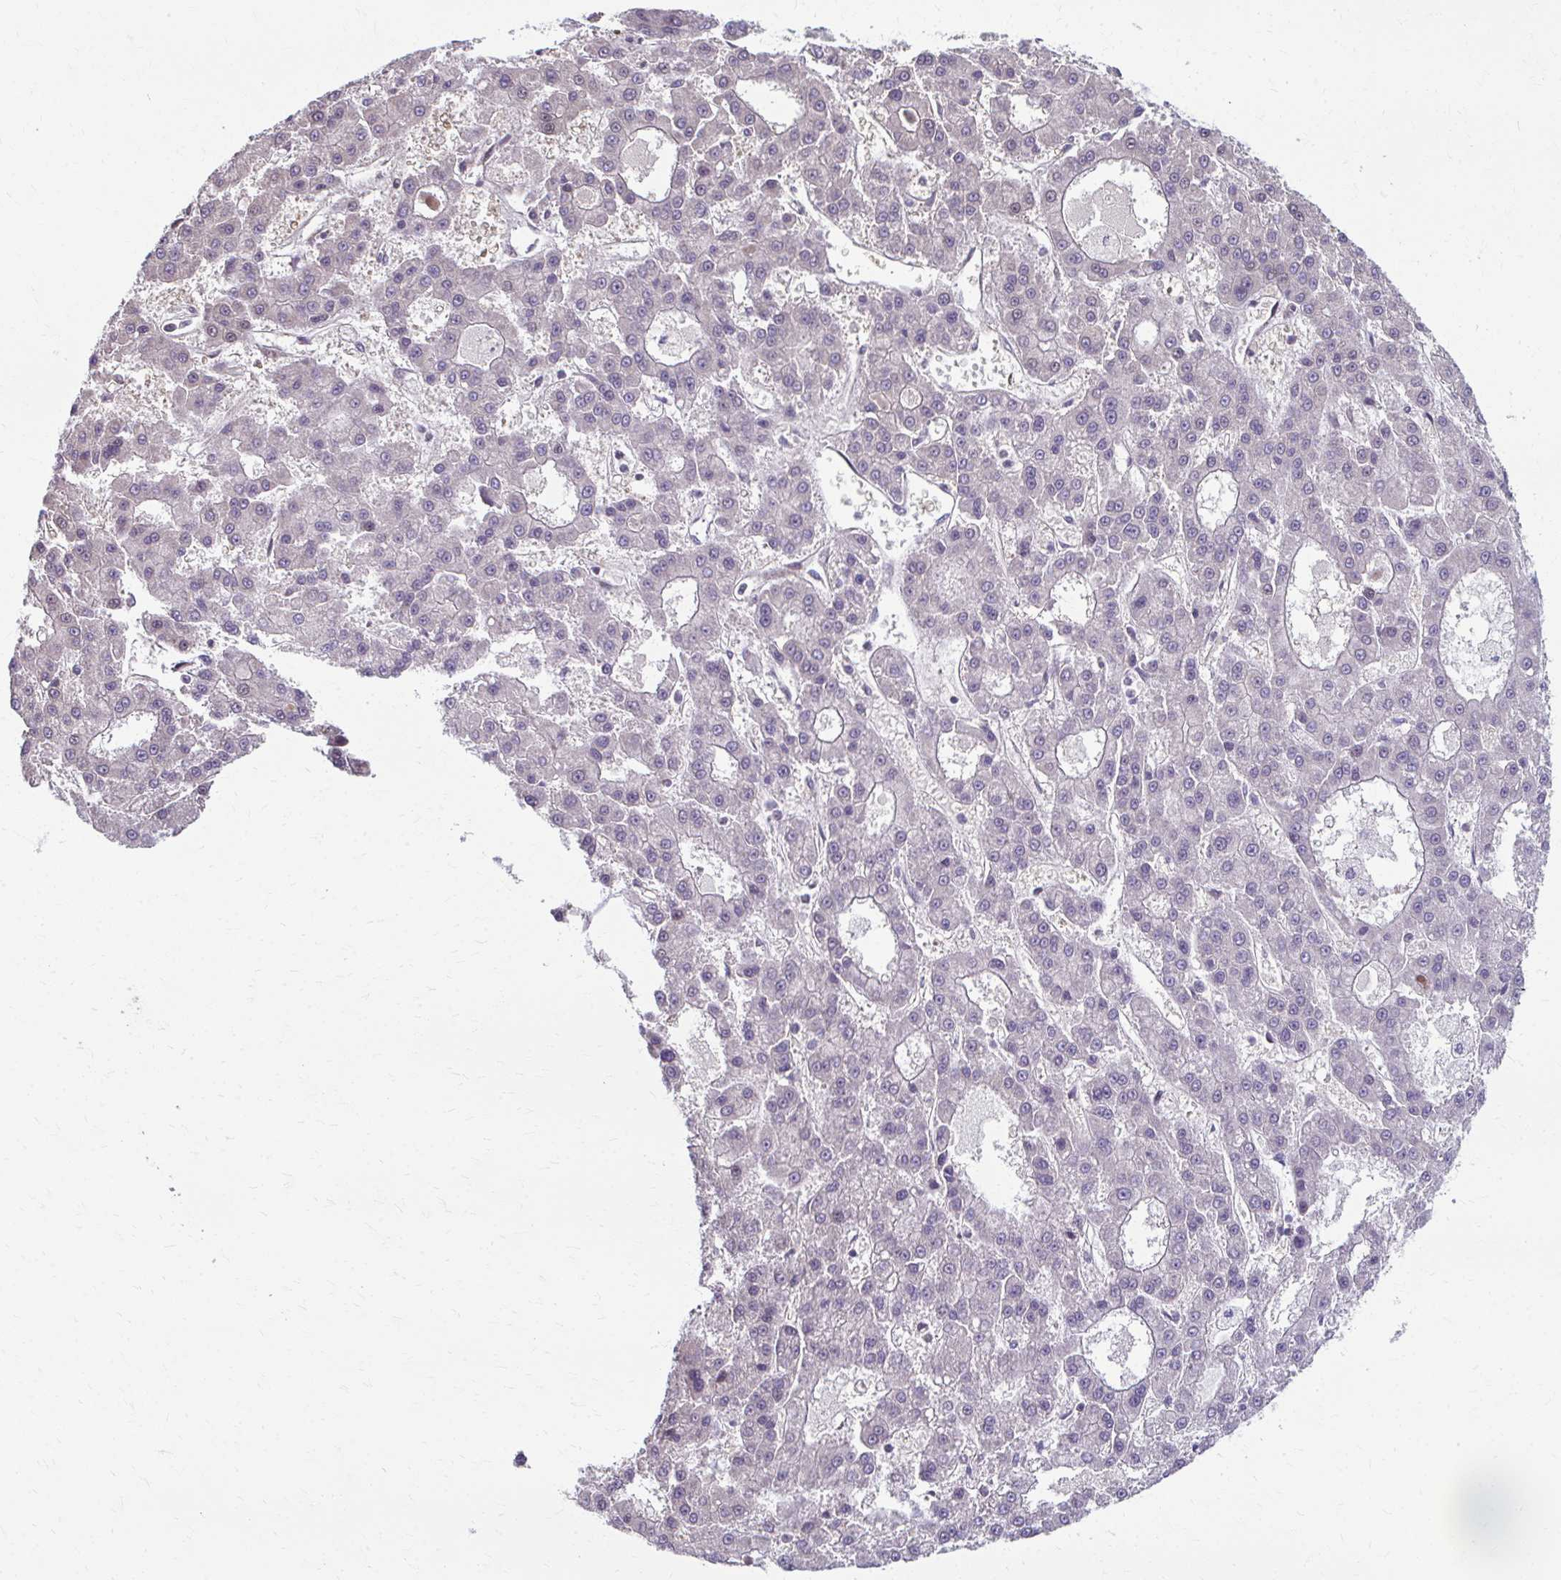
{"staining": {"intensity": "weak", "quantity": "<25%", "location": "nuclear"}, "tissue": "liver cancer", "cell_type": "Tumor cells", "image_type": "cancer", "snomed": [{"axis": "morphology", "description": "Carcinoma, Hepatocellular, NOS"}, {"axis": "topography", "description": "Liver"}], "caption": "Tumor cells show no significant protein expression in liver cancer (hepatocellular carcinoma).", "gene": "MAF1", "patient": {"sex": "male", "age": 70}}